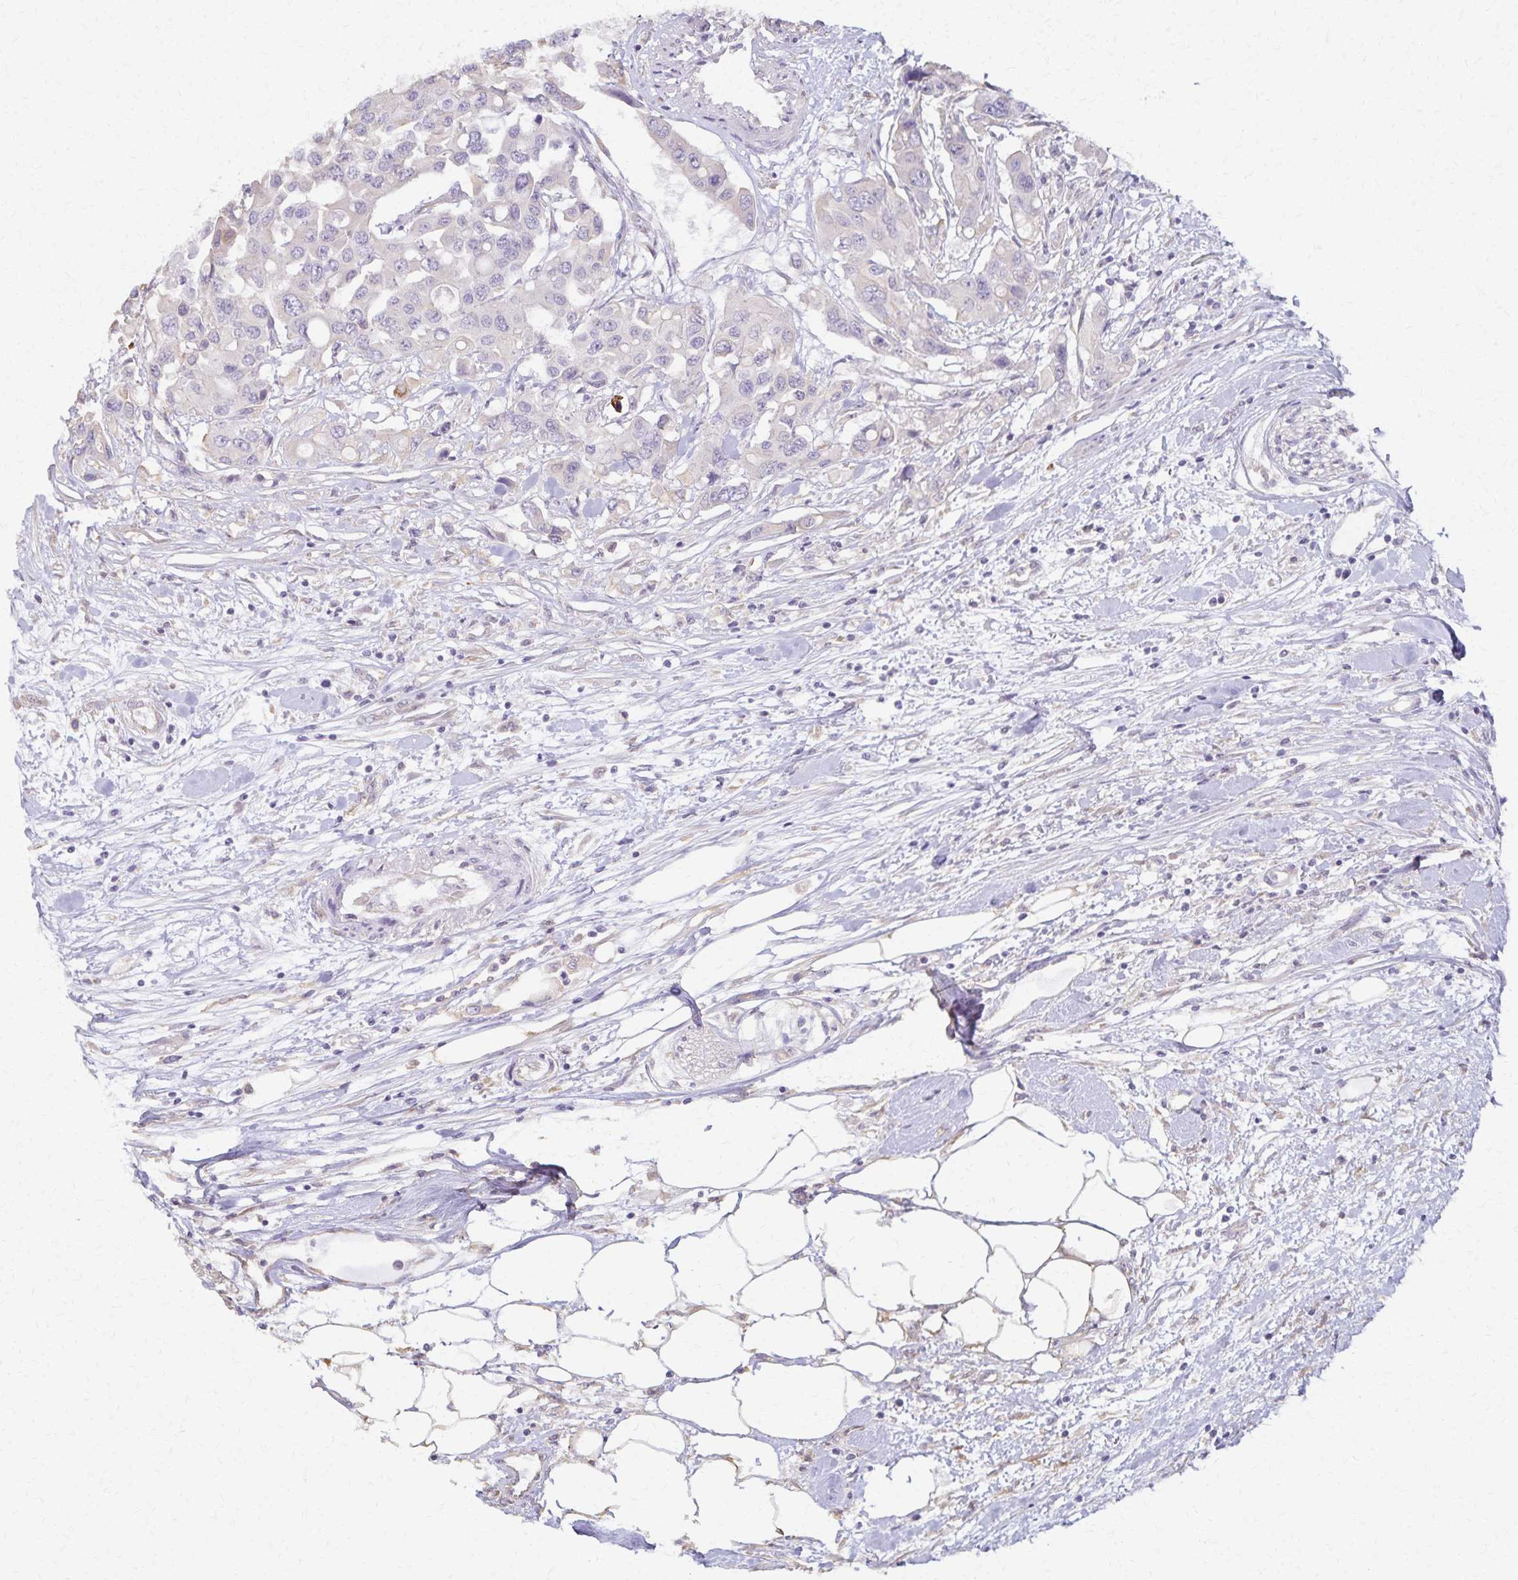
{"staining": {"intensity": "negative", "quantity": "none", "location": "none"}, "tissue": "colorectal cancer", "cell_type": "Tumor cells", "image_type": "cancer", "snomed": [{"axis": "morphology", "description": "Adenocarcinoma, NOS"}, {"axis": "topography", "description": "Colon"}], "caption": "This image is of colorectal cancer (adenocarcinoma) stained with IHC to label a protein in brown with the nuclei are counter-stained blue. There is no staining in tumor cells. (DAB immunohistochemistry (IHC) with hematoxylin counter stain).", "gene": "KISS1", "patient": {"sex": "male", "age": 77}}